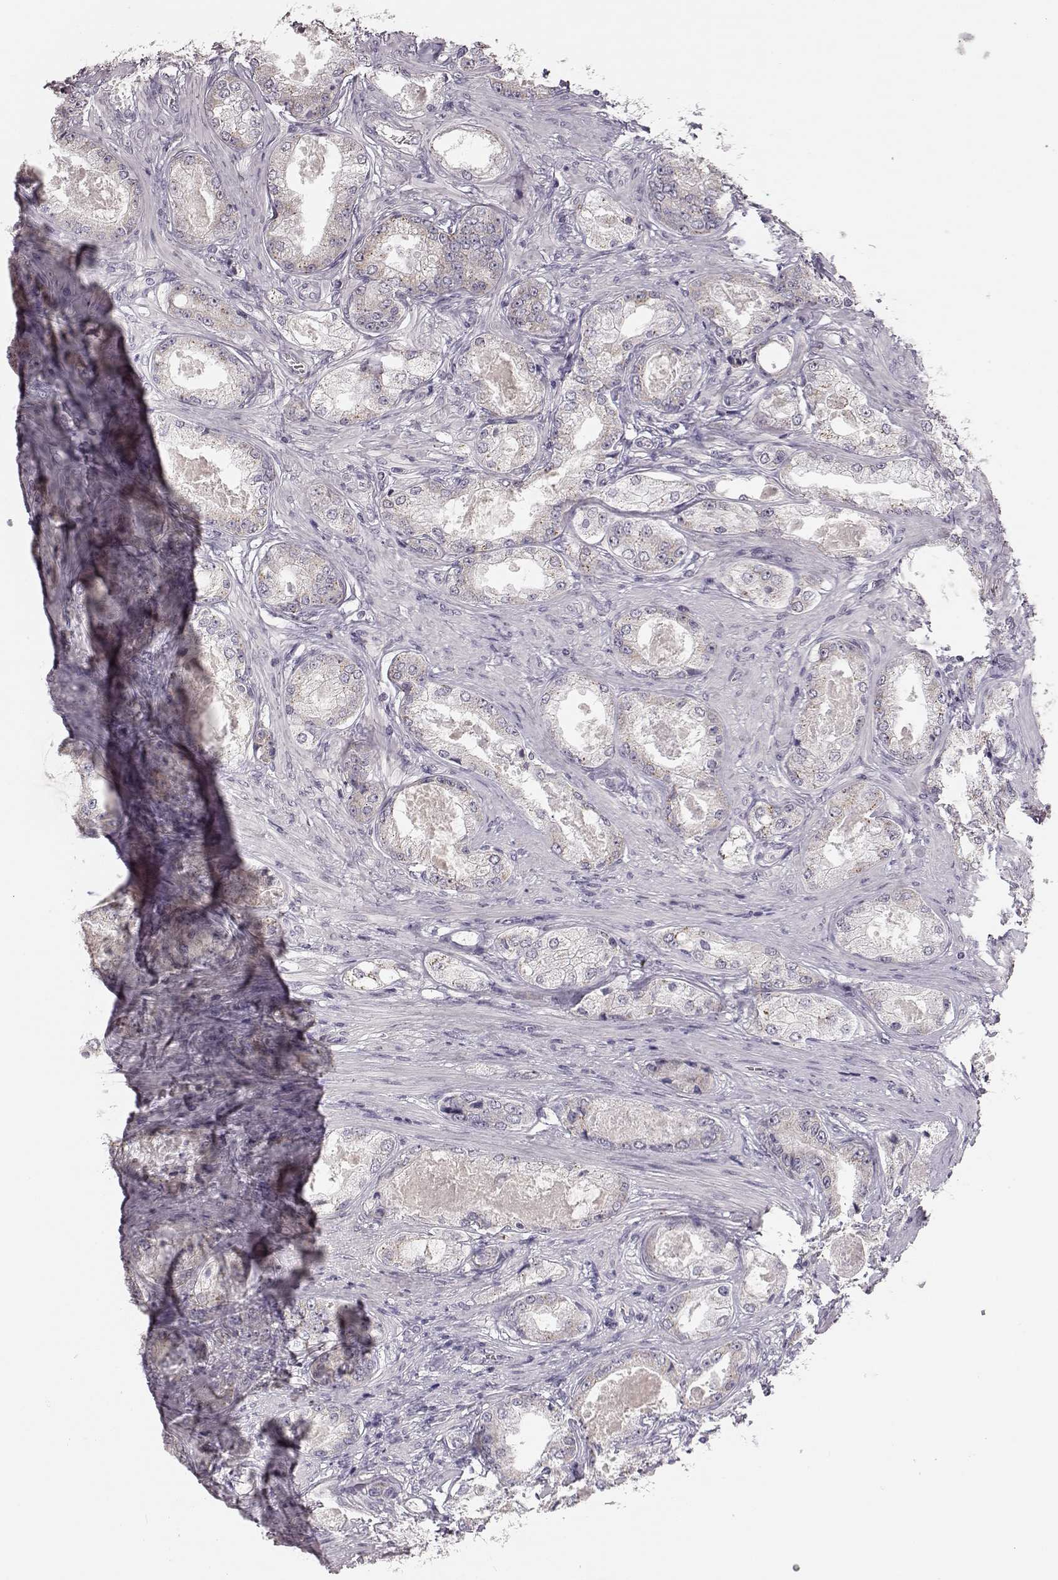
{"staining": {"intensity": "negative", "quantity": "none", "location": "none"}, "tissue": "prostate cancer", "cell_type": "Tumor cells", "image_type": "cancer", "snomed": [{"axis": "morphology", "description": "Adenocarcinoma, Low grade"}, {"axis": "topography", "description": "Prostate"}], "caption": "The immunohistochemistry image has no significant expression in tumor cells of low-grade adenocarcinoma (prostate) tissue.", "gene": "BFSP2", "patient": {"sex": "male", "age": 68}}